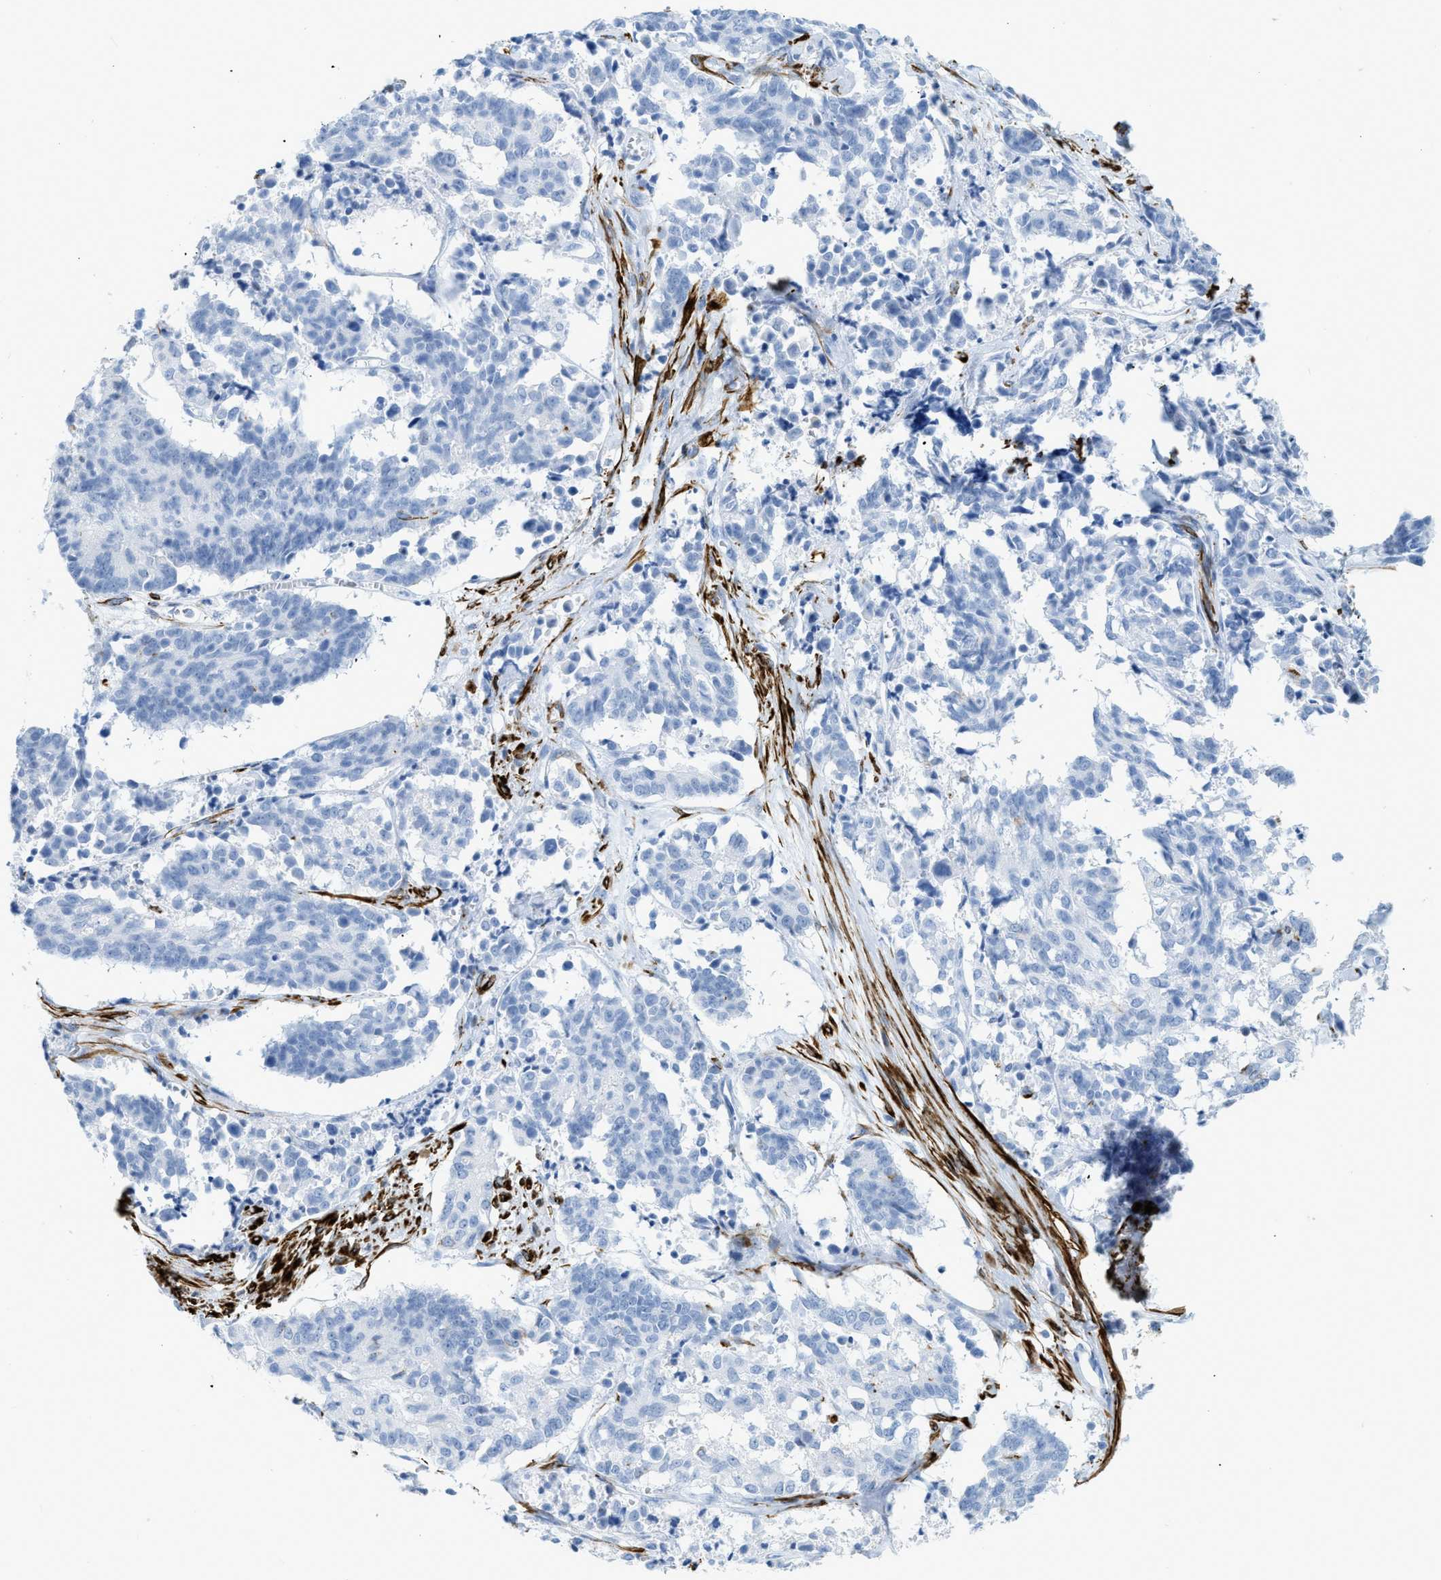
{"staining": {"intensity": "negative", "quantity": "none", "location": "none"}, "tissue": "cervical cancer", "cell_type": "Tumor cells", "image_type": "cancer", "snomed": [{"axis": "morphology", "description": "Squamous cell carcinoma, NOS"}, {"axis": "topography", "description": "Cervix"}], "caption": "IHC micrograph of cervical cancer stained for a protein (brown), which displays no expression in tumor cells. (DAB (3,3'-diaminobenzidine) IHC with hematoxylin counter stain).", "gene": "DES", "patient": {"sex": "female", "age": 35}}